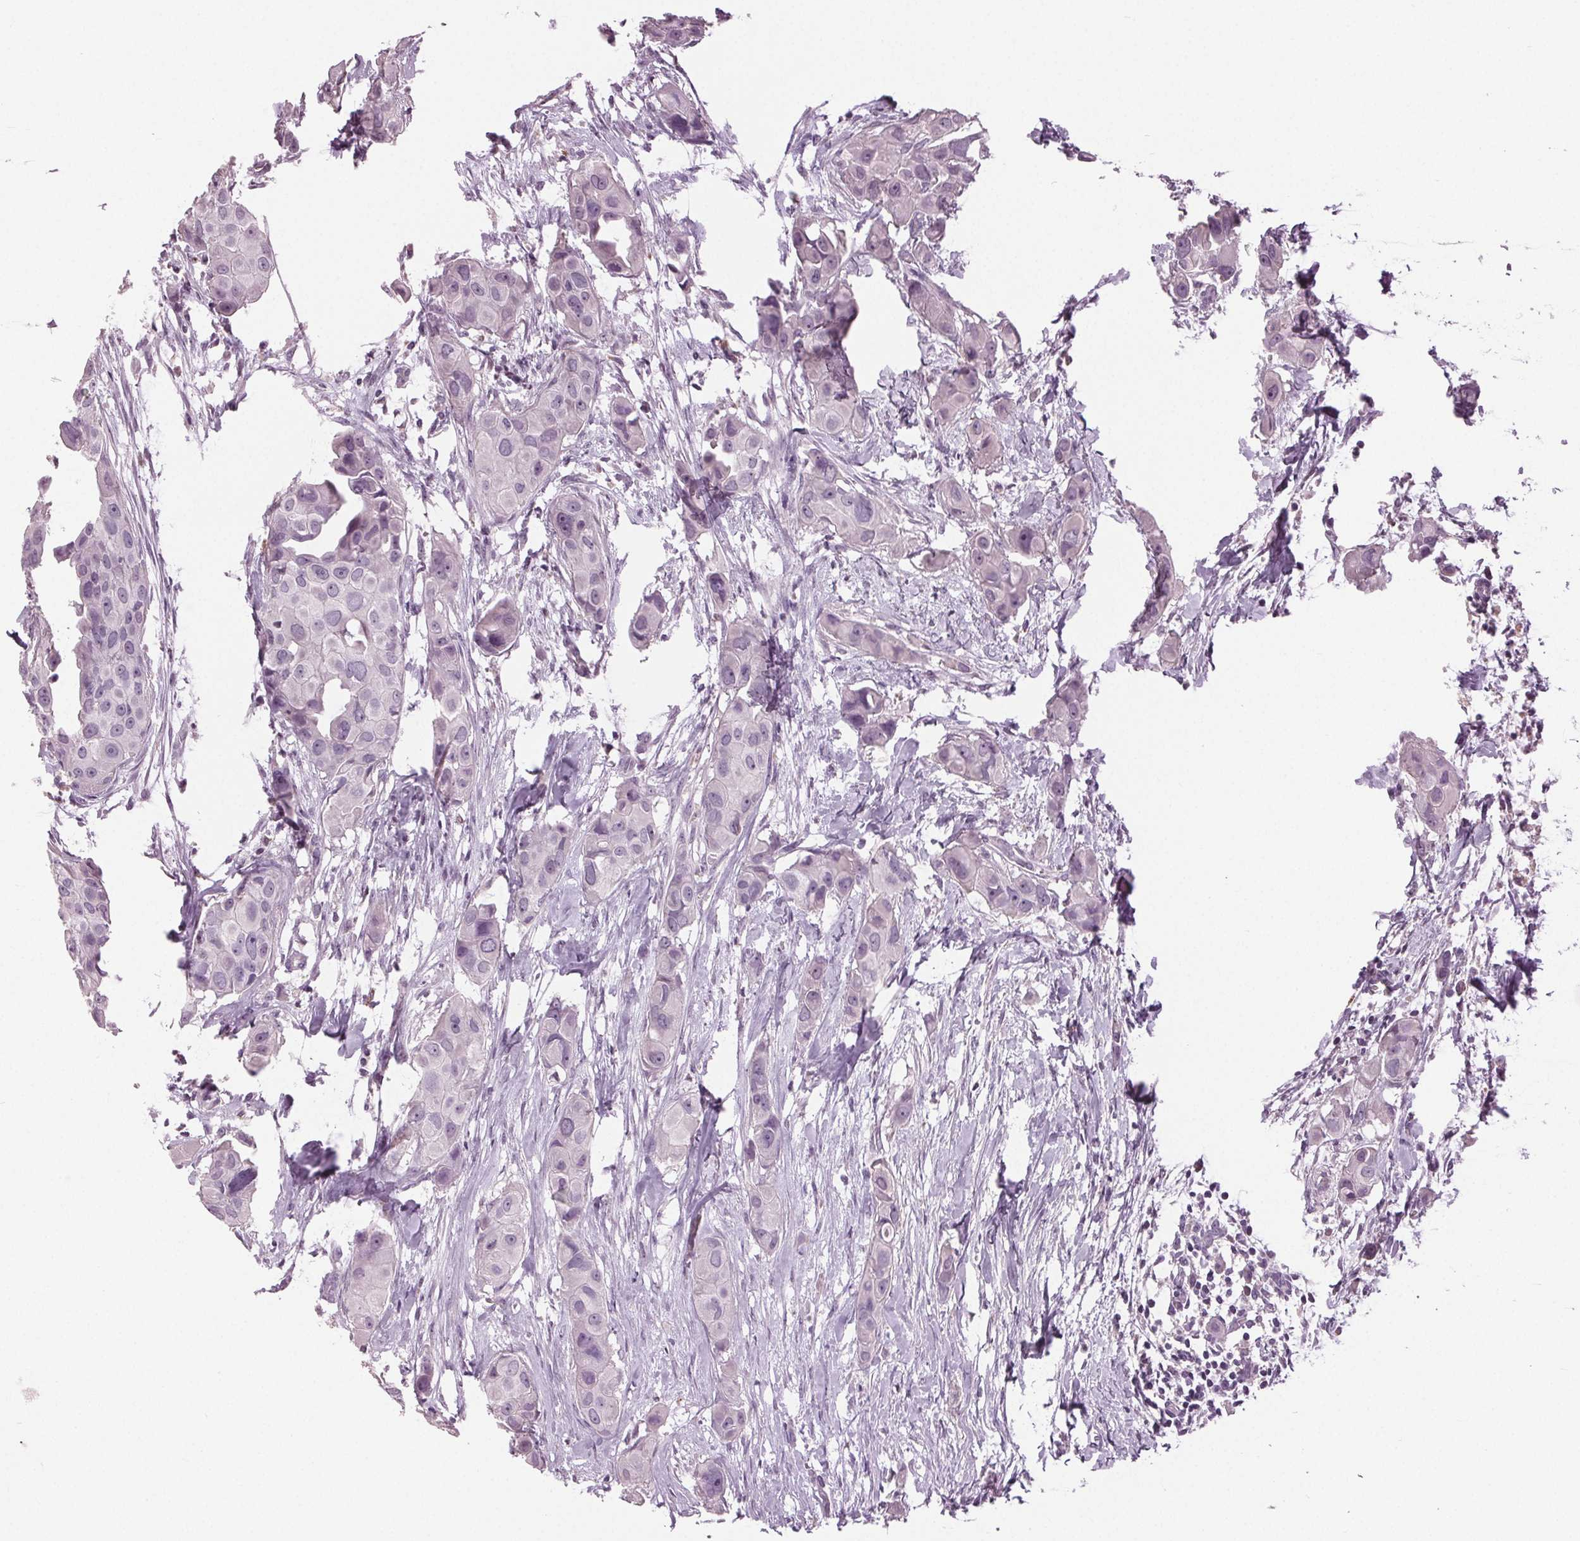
{"staining": {"intensity": "negative", "quantity": "none", "location": "none"}, "tissue": "breast cancer", "cell_type": "Tumor cells", "image_type": "cancer", "snomed": [{"axis": "morphology", "description": "Duct carcinoma"}, {"axis": "topography", "description": "Breast"}], "caption": "IHC of intraductal carcinoma (breast) reveals no positivity in tumor cells.", "gene": "DNAH12", "patient": {"sex": "female", "age": 38}}